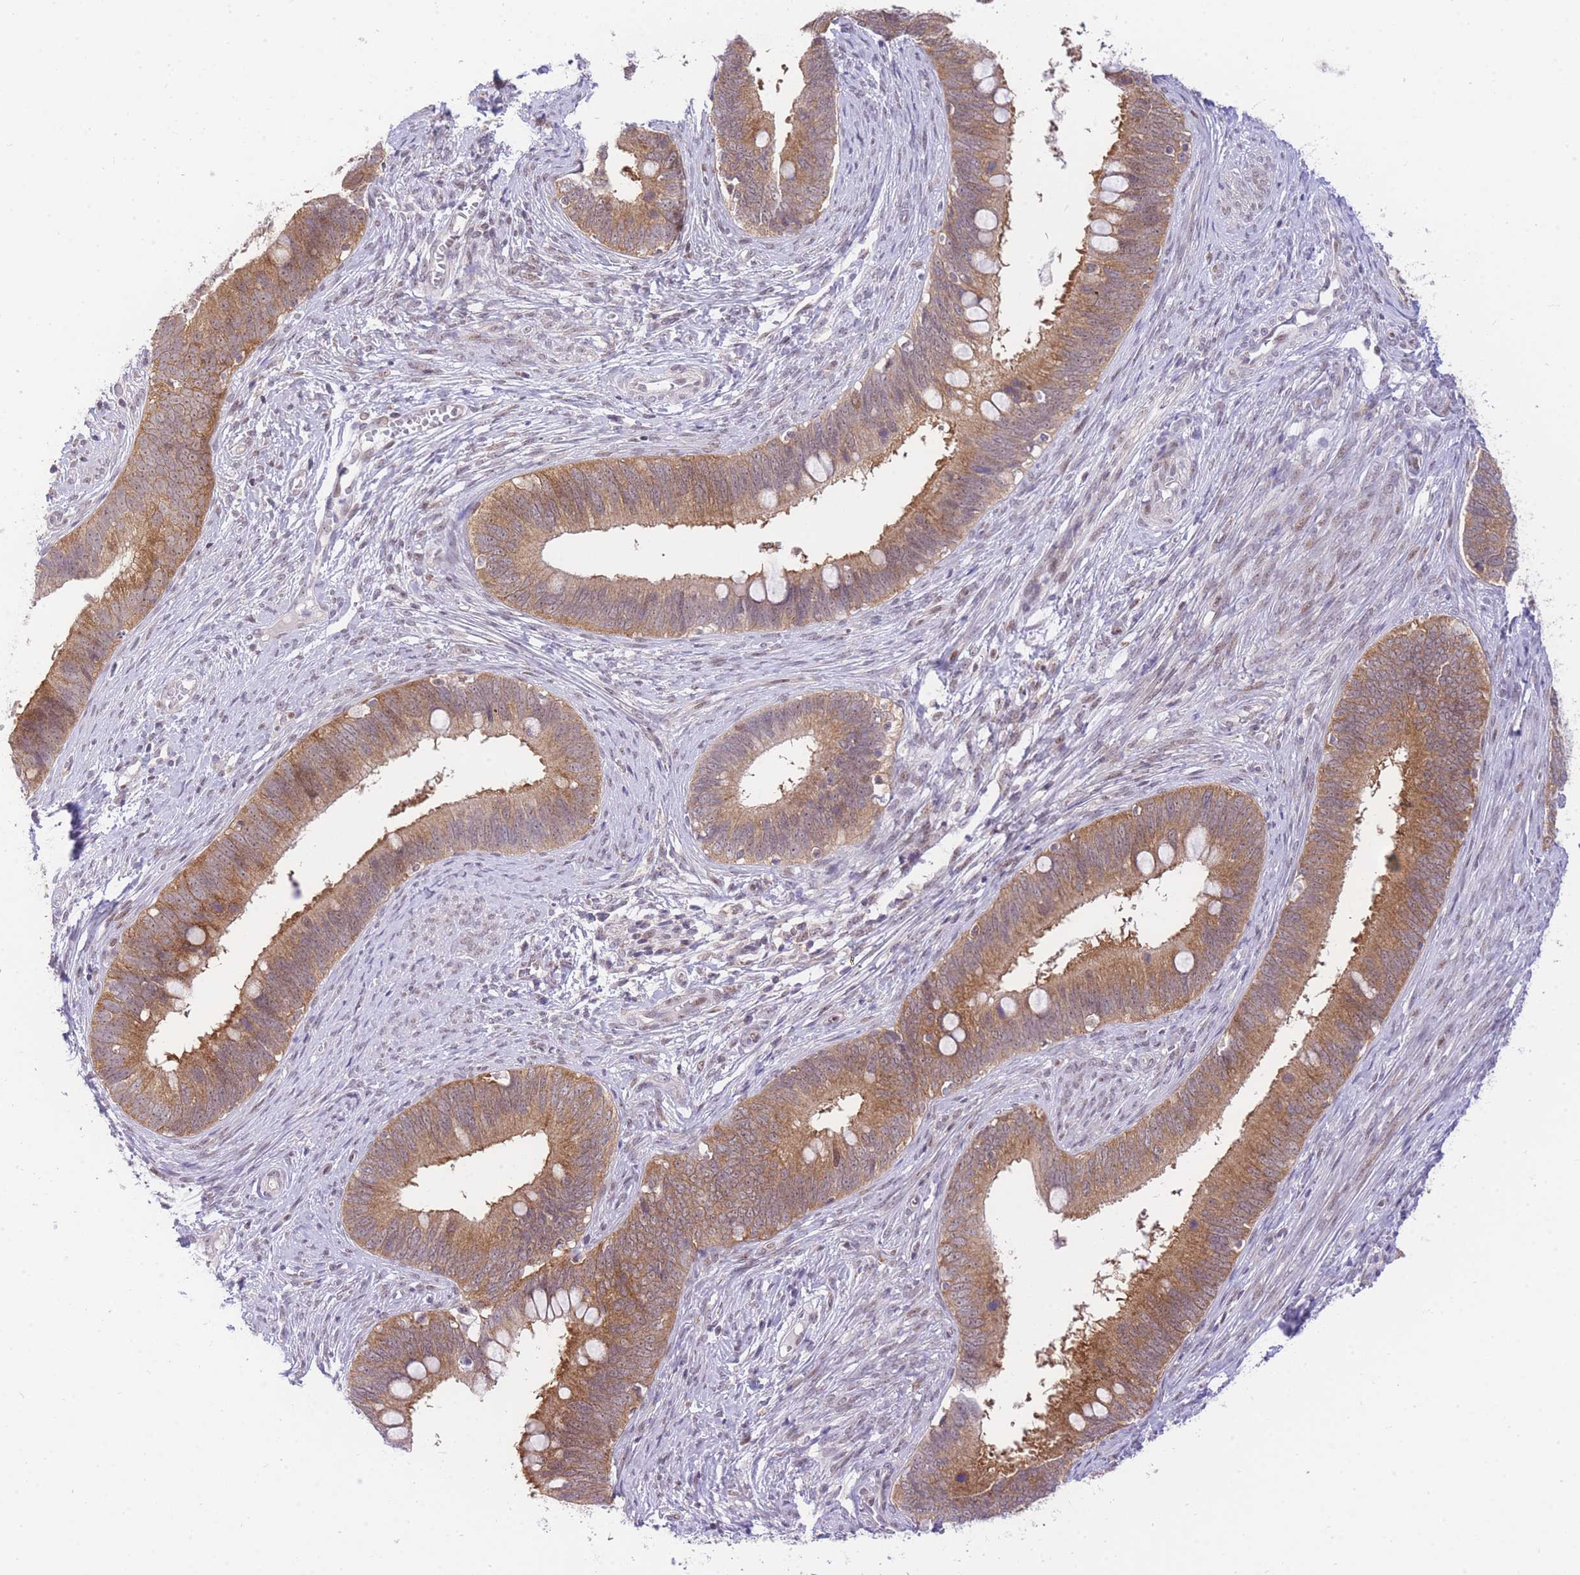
{"staining": {"intensity": "moderate", "quantity": ">75%", "location": "cytoplasmic/membranous"}, "tissue": "cervical cancer", "cell_type": "Tumor cells", "image_type": "cancer", "snomed": [{"axis": "morphology", "description": "Adenocarcinoma, NOS"}, {"axis": "topography", "description": "Cervix"}], "caption": "Protein staining shows moderate cytoplasmic/membranous positivity in about >75% of tumor cells in adenocarcinoma (cervical).", "gene": "STK39", "patient": {"sex": "female", "age": 42}}